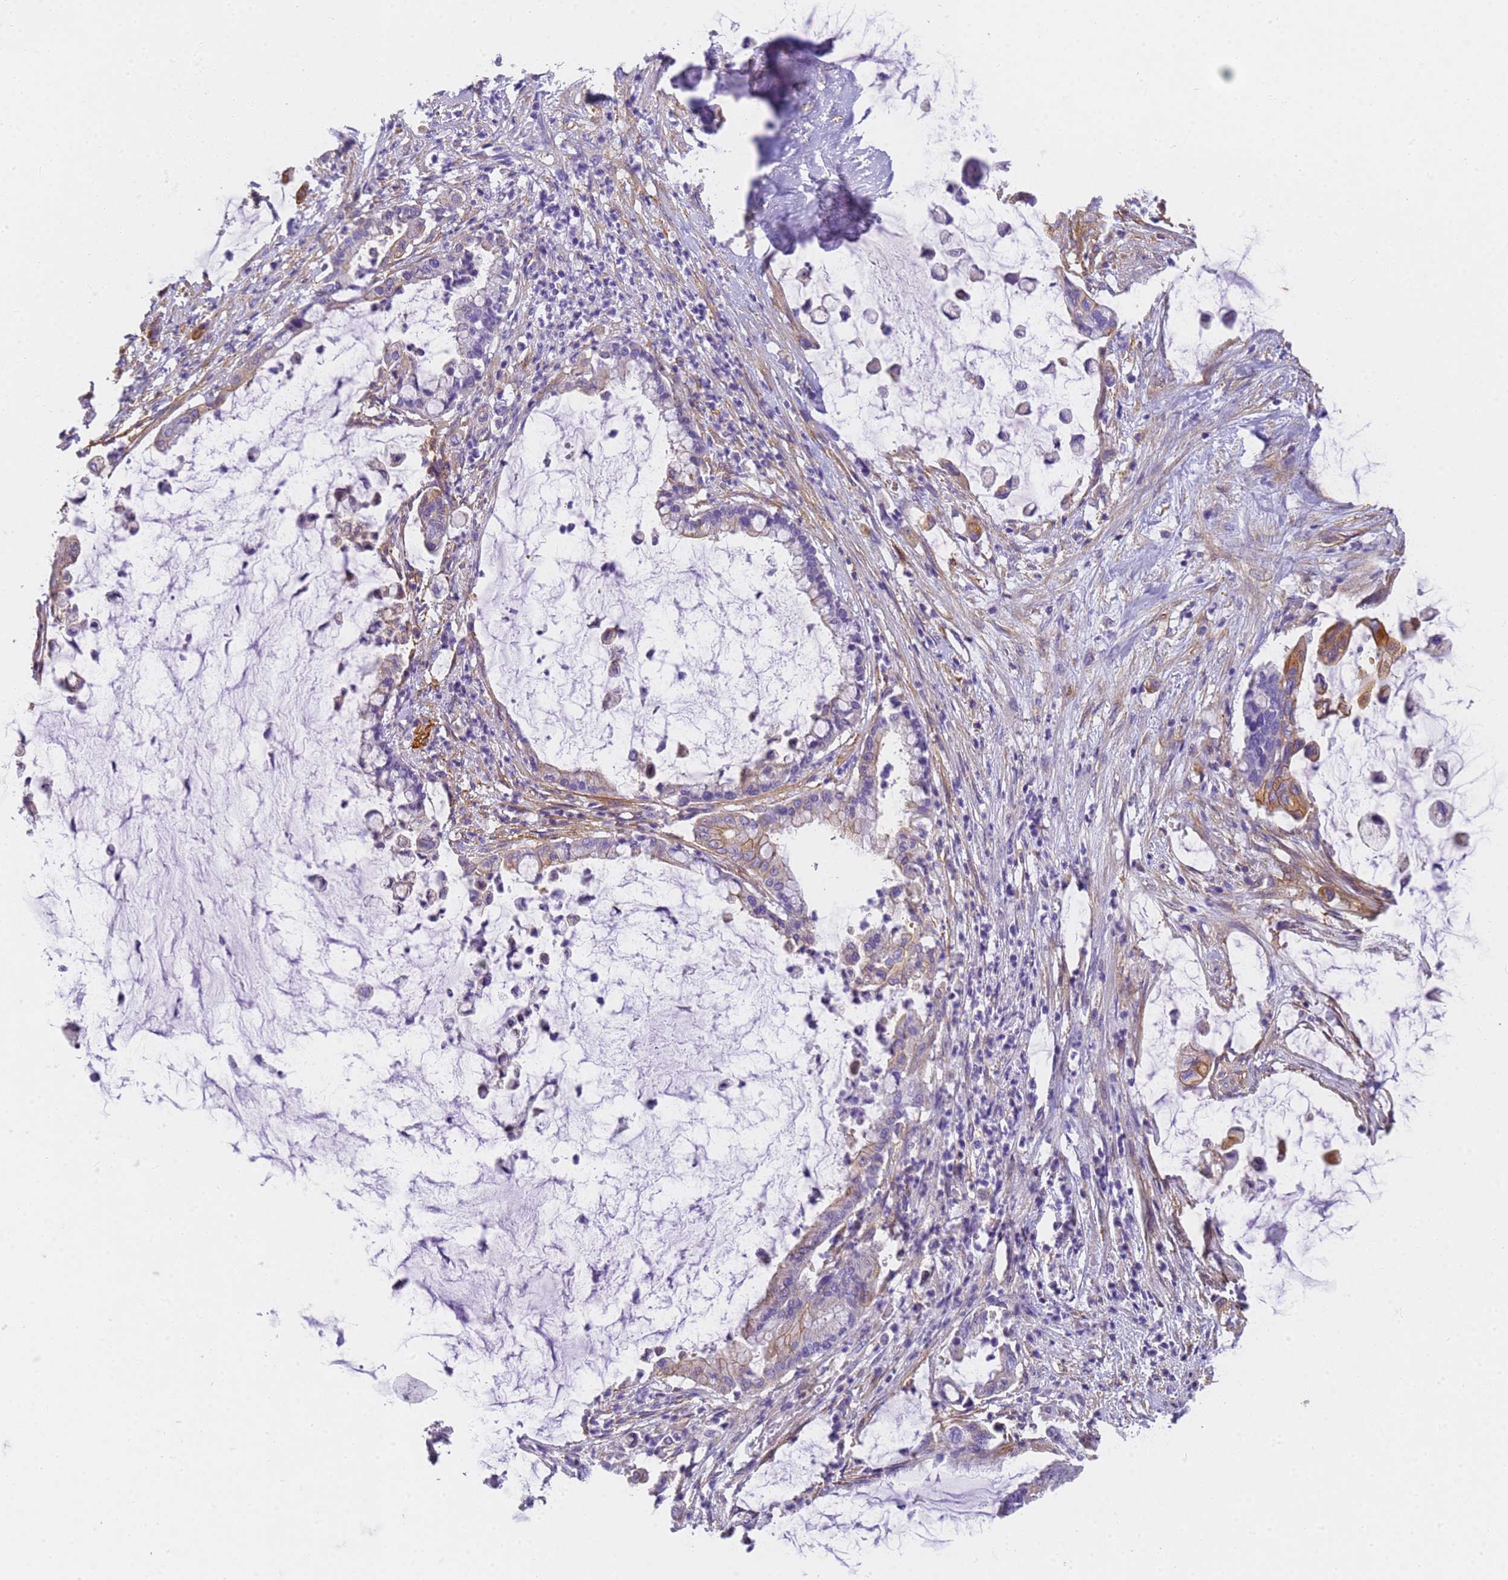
{"staining": {"intensity": "moderate", "quantity": "<25%", "location": "cytoplasmic/membranous"}, "tissue": "pancreatic cancer", "cell_type": "Tumor cells", "image_type": "cancer", "snomed": [{"axis": "morphology", "description": "Adenocarcinoma, NOS"}, {"axis": "topography", "description": "Pancreas"}], "caption": "Immunohistochemical staining of human adenocarcinoma (pancreatic) demonstrates low levels of moderate cytoplasmic/membranous protein staining in about <25% of tumor cells.", "gene": "MVB12A", "patient": {"sex": "male", "age": 41}}